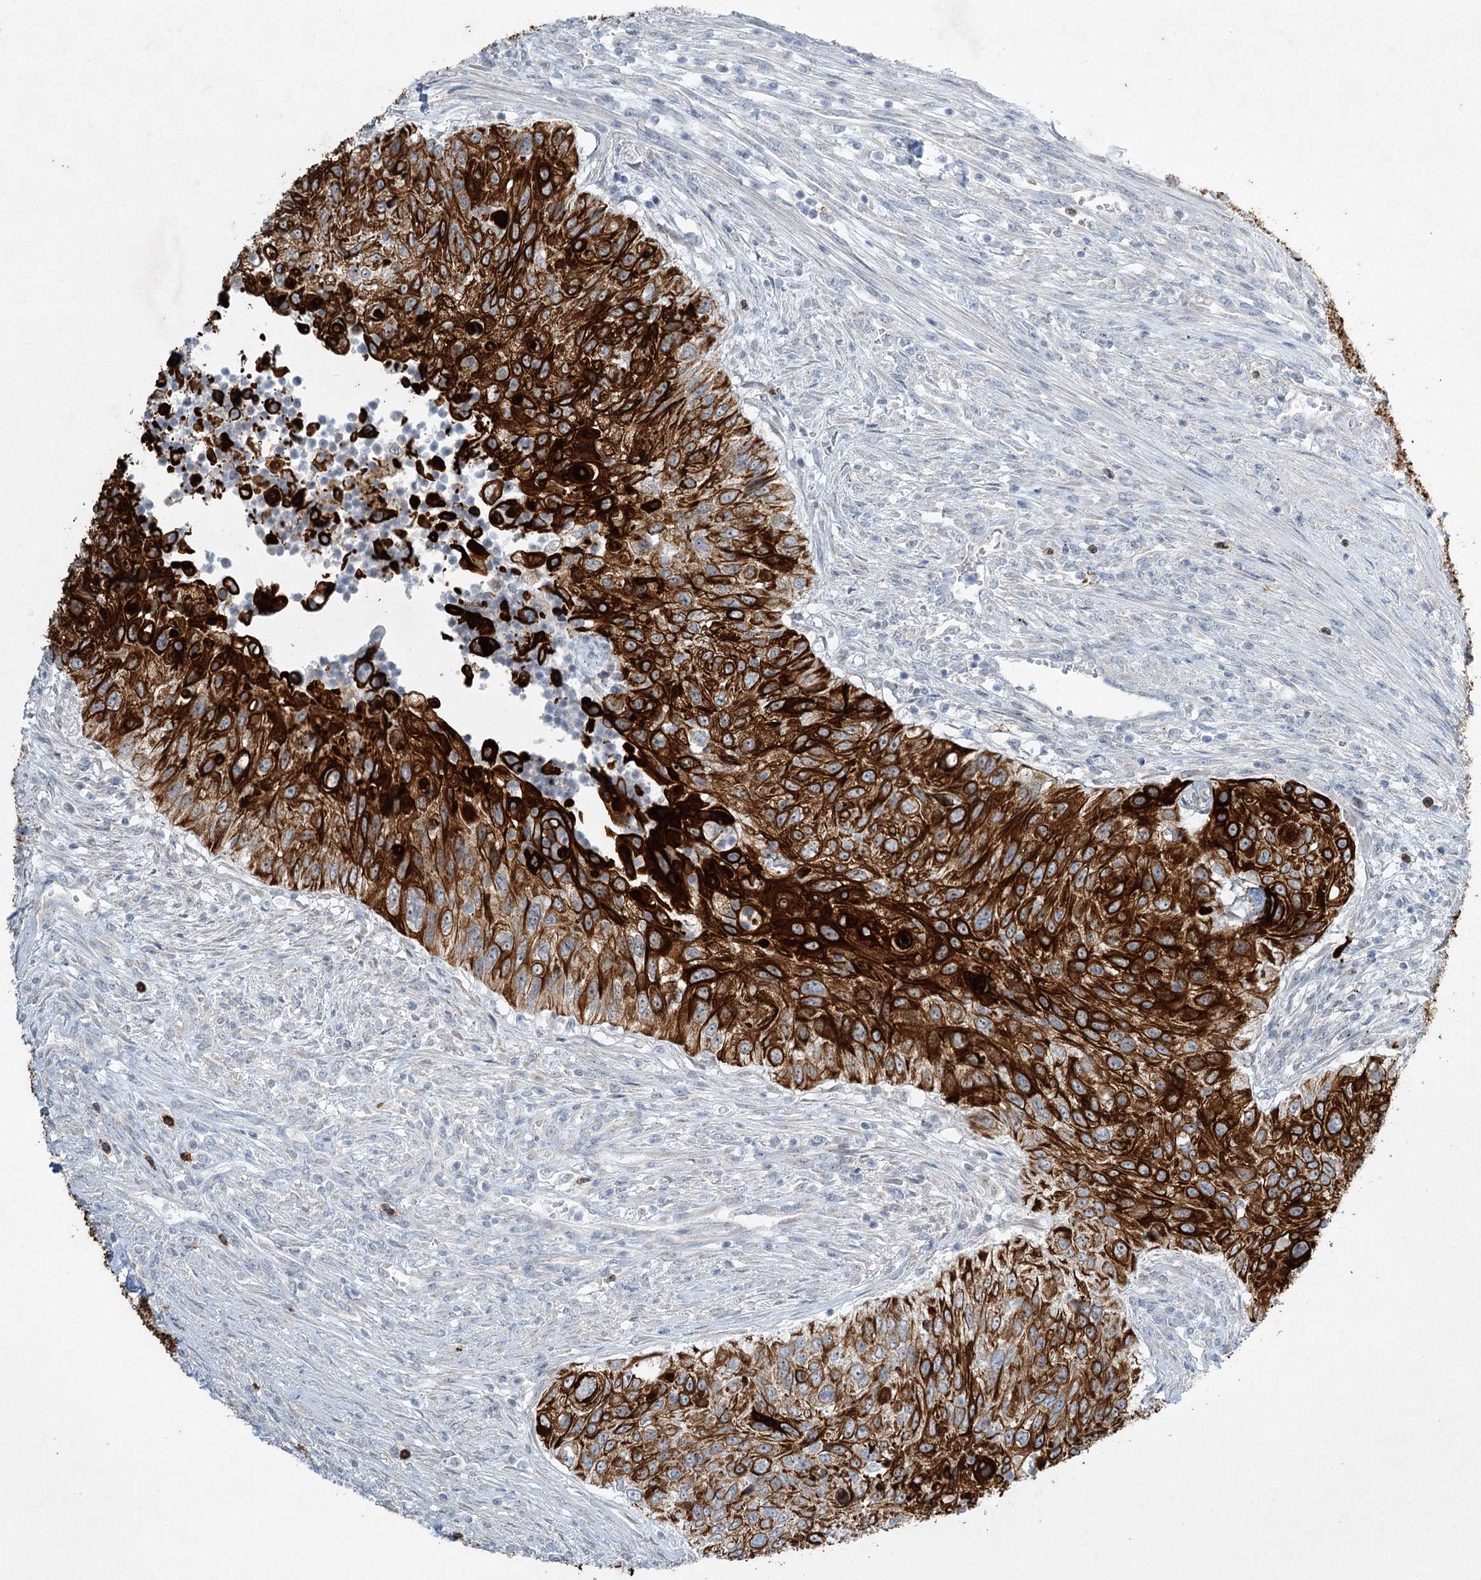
{"staining": {"intensity": "strong", "quantity": ">75%", "location": "cytoplasmic/membranous"}, "tissue": "urothelial cancer", "cell_type": "Tumor cells", "image_type": "cancer", "snomed": [{"axis": "morphology", "description": "Urothelial carcinoma, High grade"}, {"axis": "topography", "description": "Urinary bladder"}], "caption": "This image exhibits immunohistochemistry (IHC) staining of urothelial cancer, with high strong cytoplasmic/membranous positivity in approximately >75% of tumor cells.", "gene": "ABITRAM", "patient": {"sex": "female", "age": 60}}